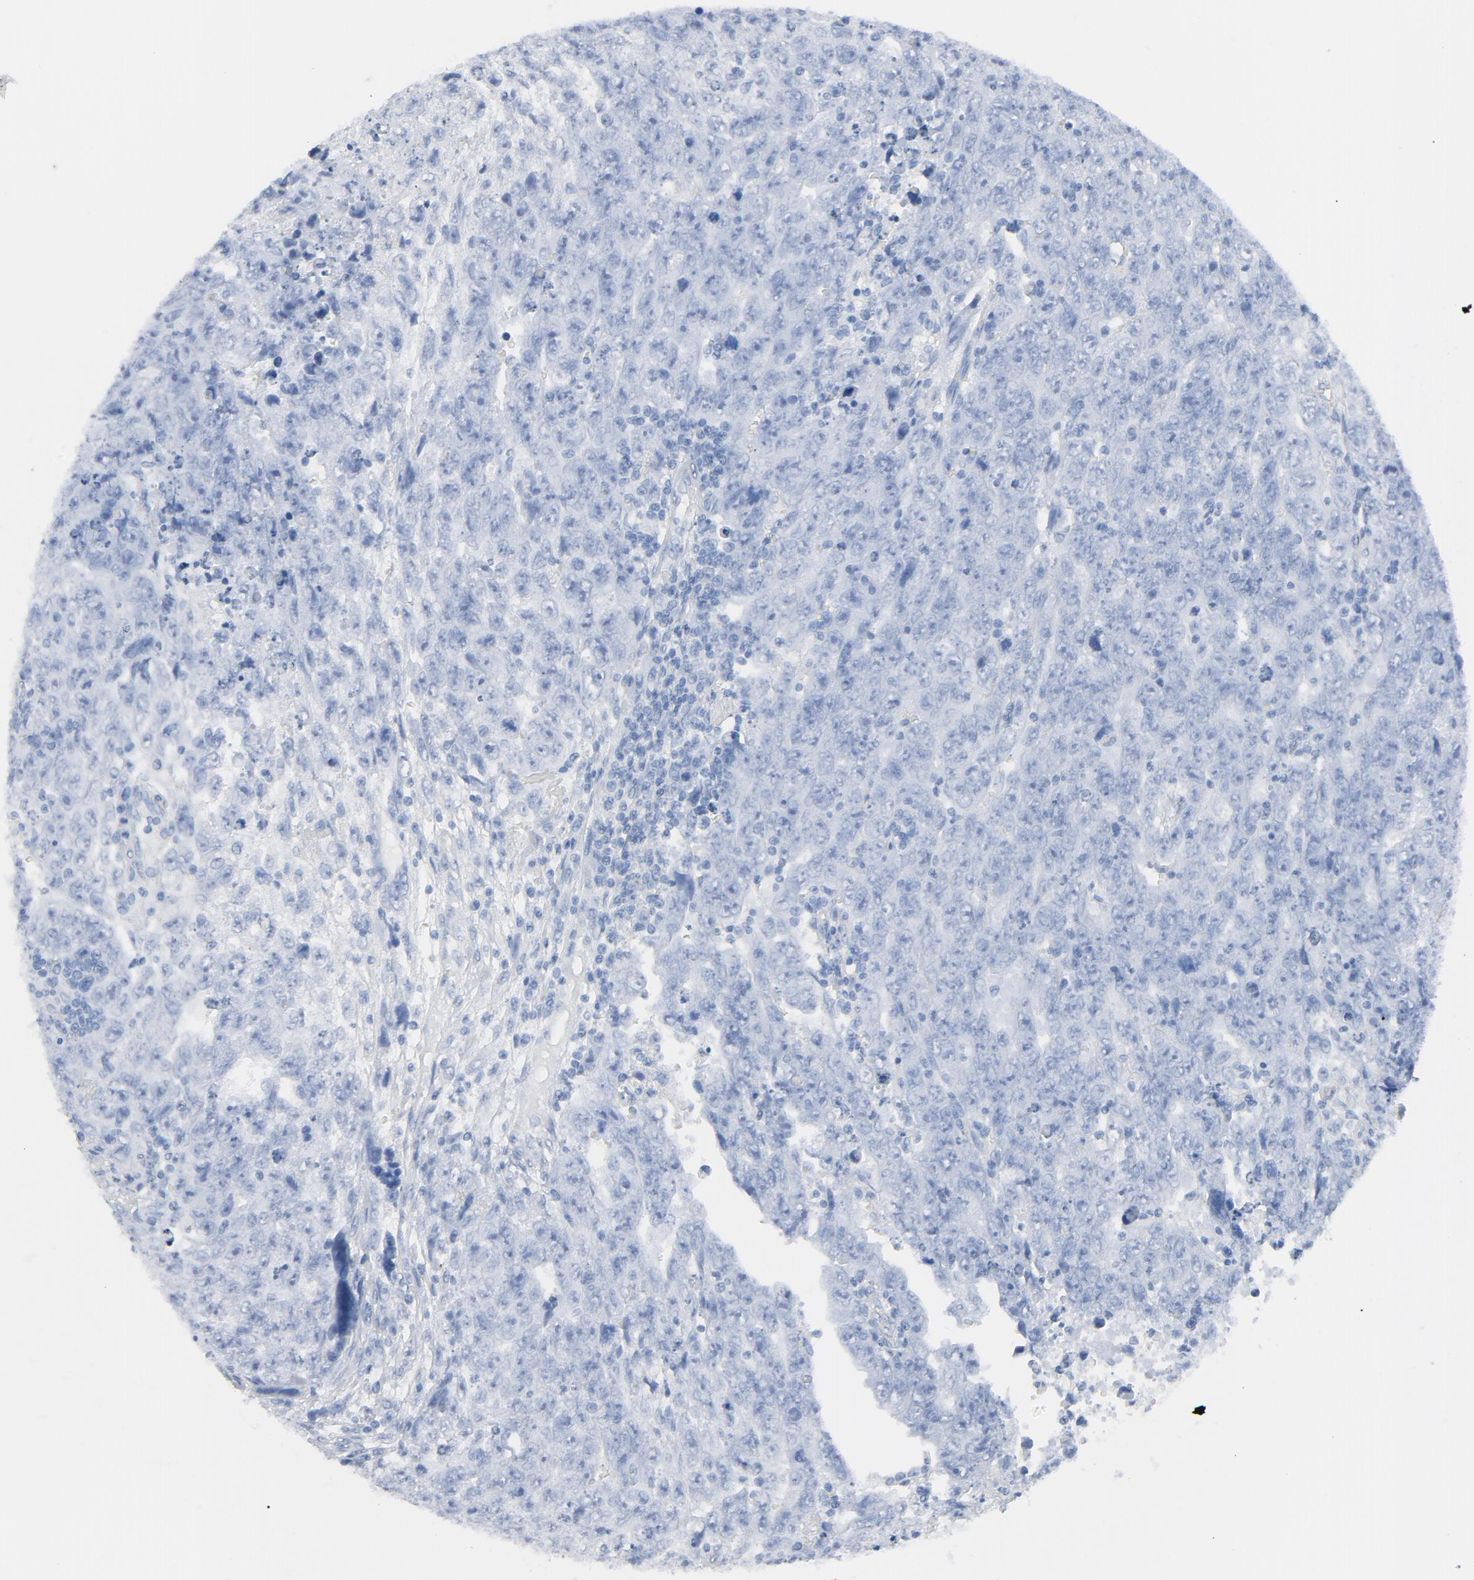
{"staining": {"intensity": "negative", "quantity": "none", "location": "none"}, "tissue": "testis cancer", "cell_type": "Tumor cells", "image_type": "cancer", "snomed": [{"axis": "morphology", "description": "Carcinoma, Embryonal, NOS"}, {"axis": "topography", "description": "Testis"}], "caption": "Testis cancer (embryonal carcinoma) stained for a protein using IHC exhibits no positivity tumor cells.", "gene": "C14orf119", "patient": {"sex": "male", "age": 28}}